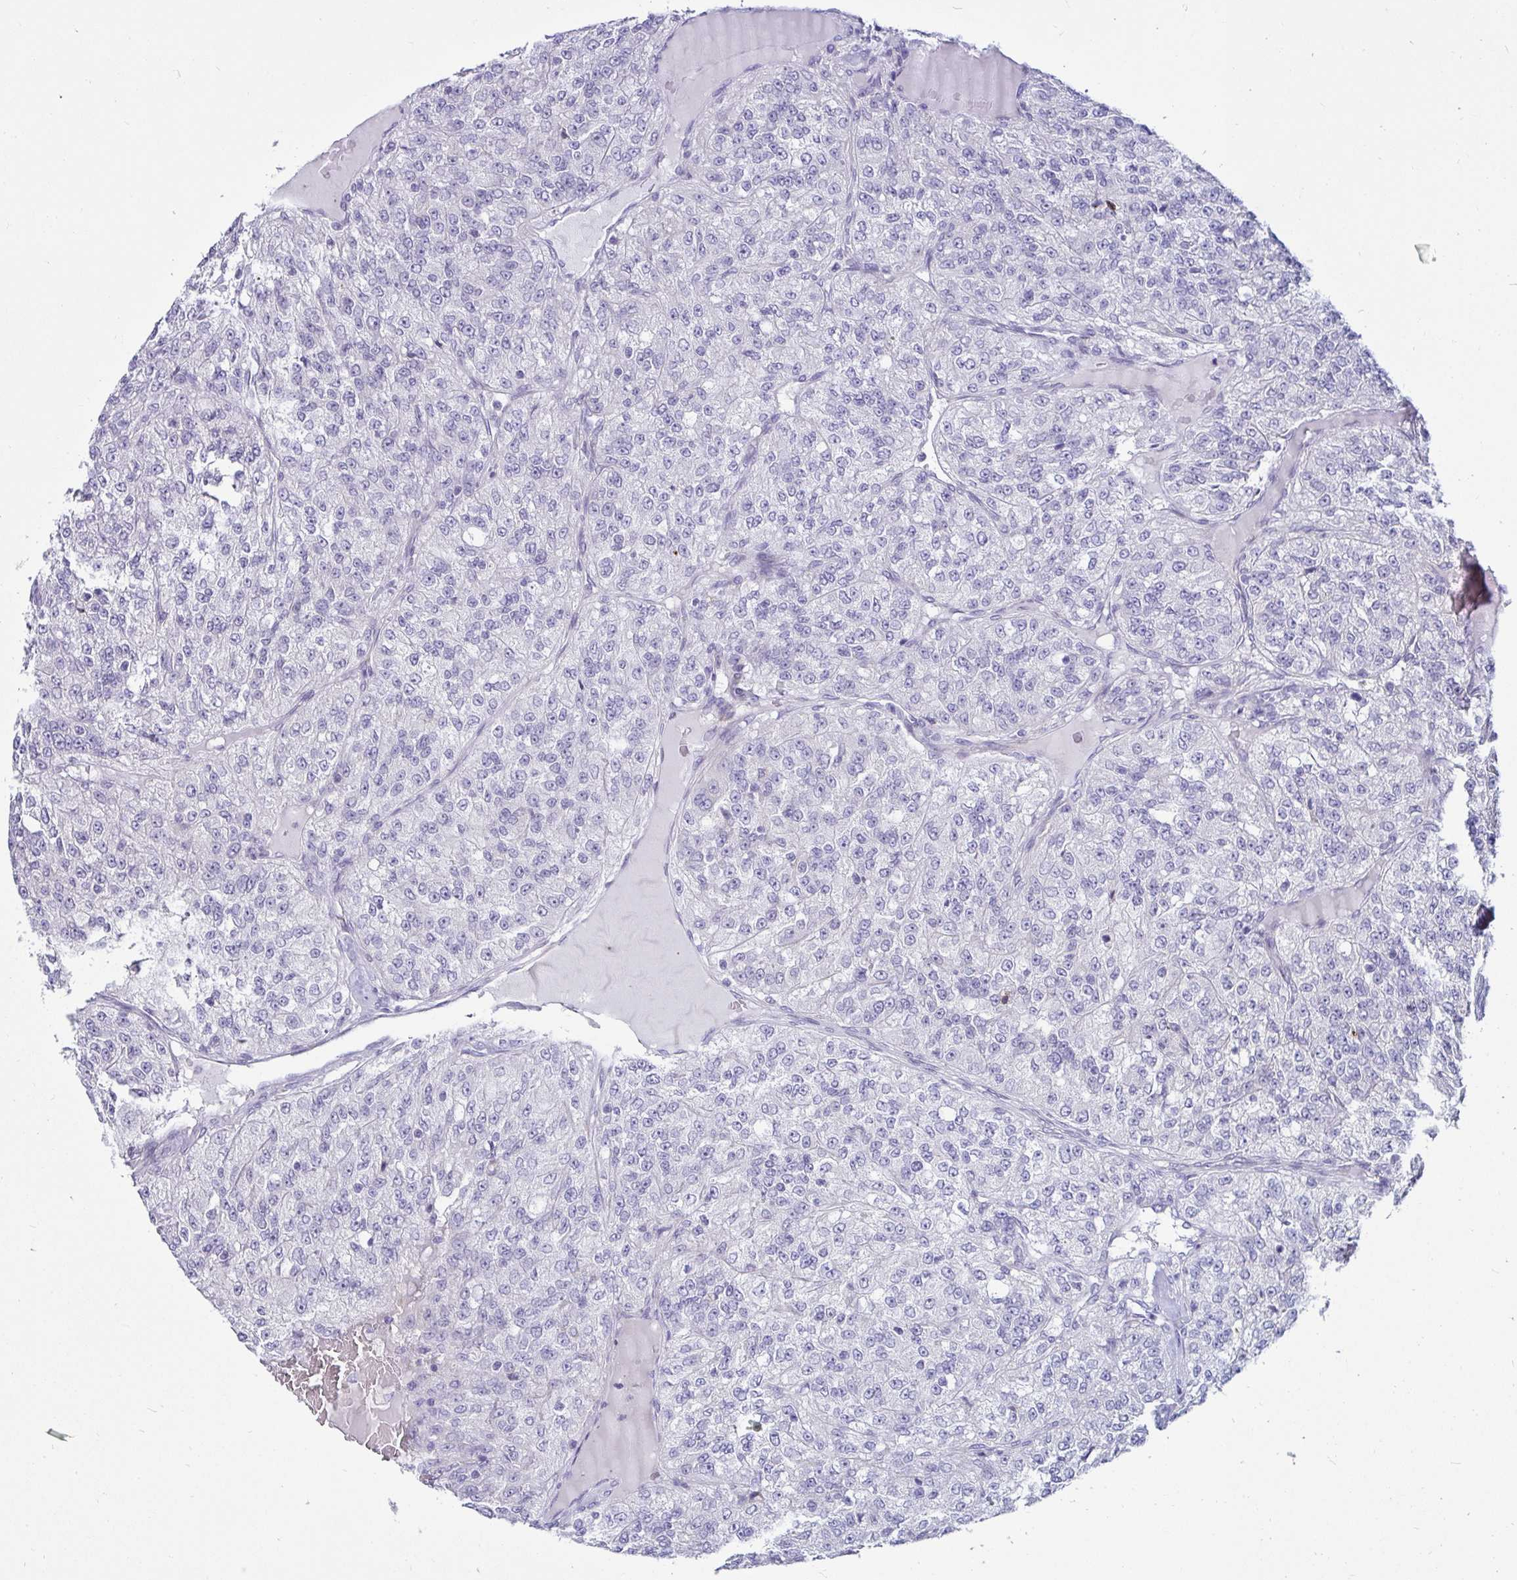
{"staining": {"intensity": "negative", "quantity": "none", "location": "none"}, "tissue": "renal cancer", "cell_type": "Tumor cells", "image_type": "cancer", "snomed": [{"axis": "morphology", "description": "Adenocarcinoma, NOS"}, {"axis": "topography", "description": "Kidney"}], "caption": "This is an IHC image of human renal cancer. There is no positivity in tumor cells.", "gene": "TFPI2", "patient": {"sex": "female", "age": 63}}